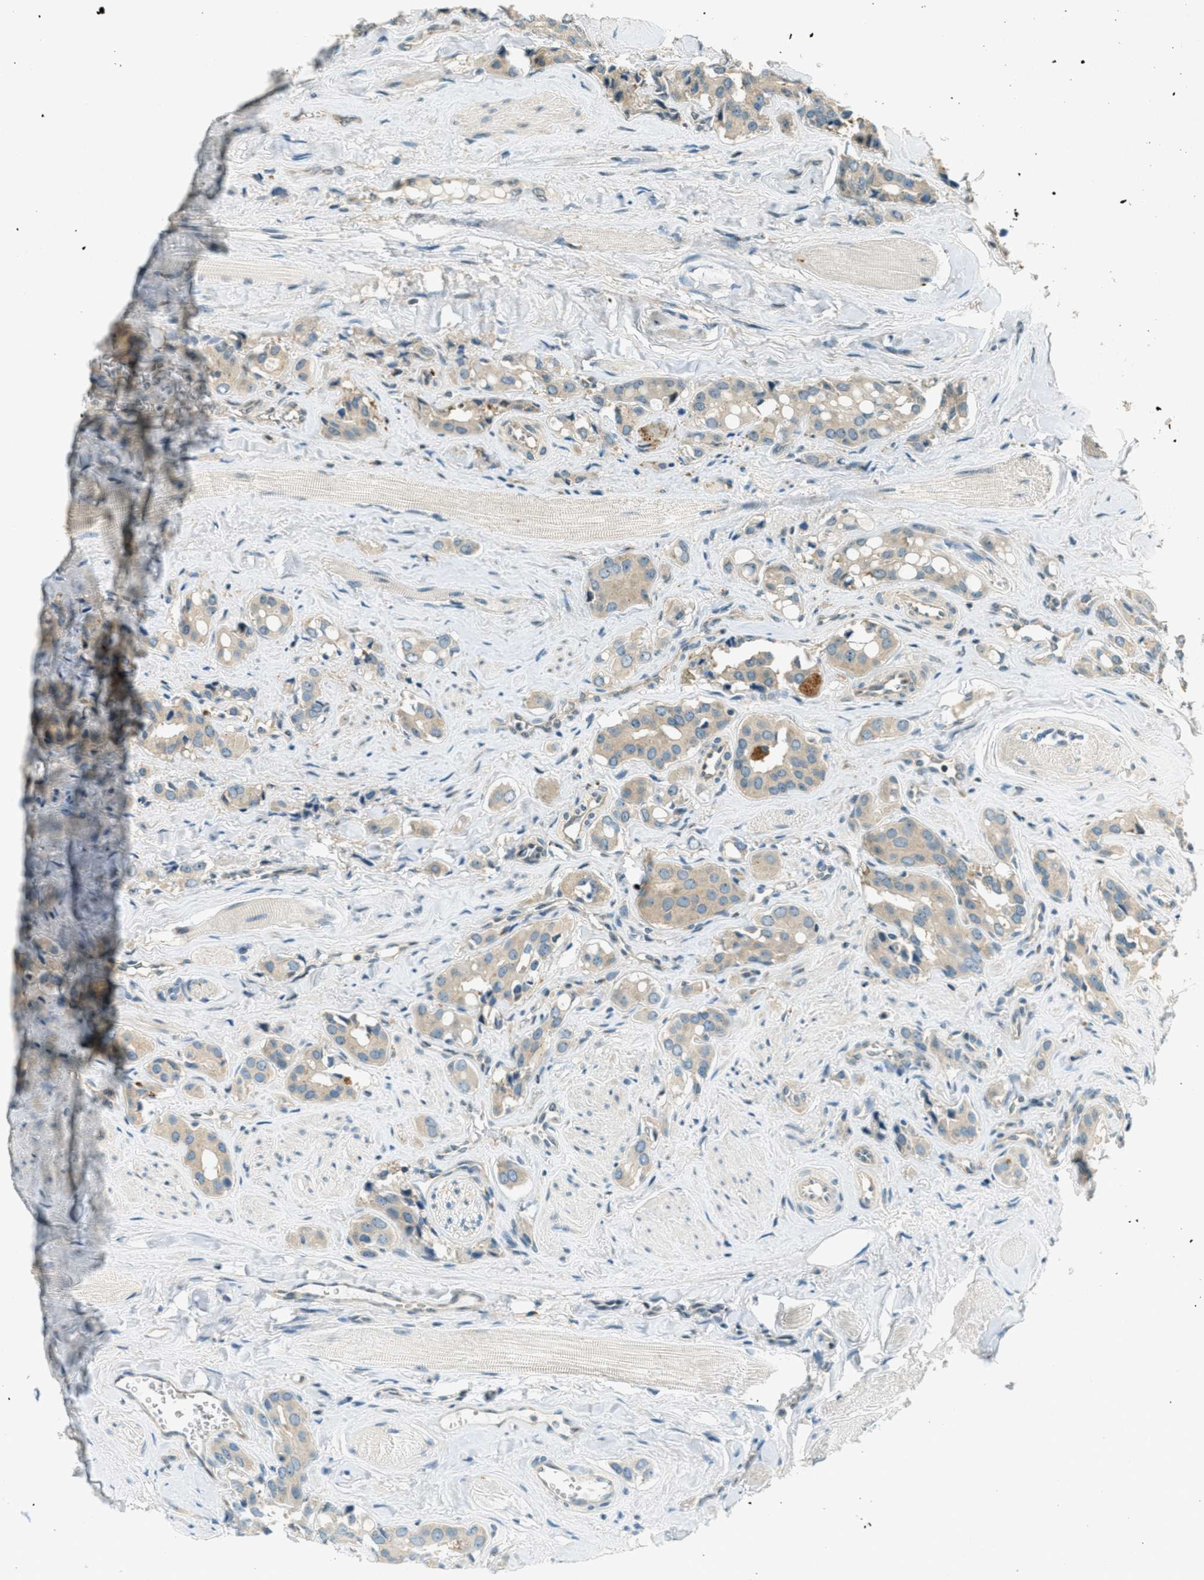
{"staining": {"intensity": "weak", "quantity": "25%-75%", "location": "cytoplasmic/membranous"}, "tissue": "prostate cancer", "cell_type": "Tumor cells", "image_type": "cancer", "snomed": [{"axis": "morphology", "description": "Adenocarcinoma, High grade"}, {"axis": "topography", "description": "Prostate"}], "caption": "Immunohistochemistry staining of prostate cancer (high-grade adenocarcinoma), which exhibits low levels of weak cytoplasmic/membranous staining in about 25%-75% of tumor cells indicating weak cytoplasmic/membranous protein expression. The staining was performed using DAB (3,3'-diaminobenzidine) (brown) for protein detection and nuclei were counterstained in hematoxylin (blue).", "gene": "PTPN23", "patient": {"sex": "male", "age": 52}}